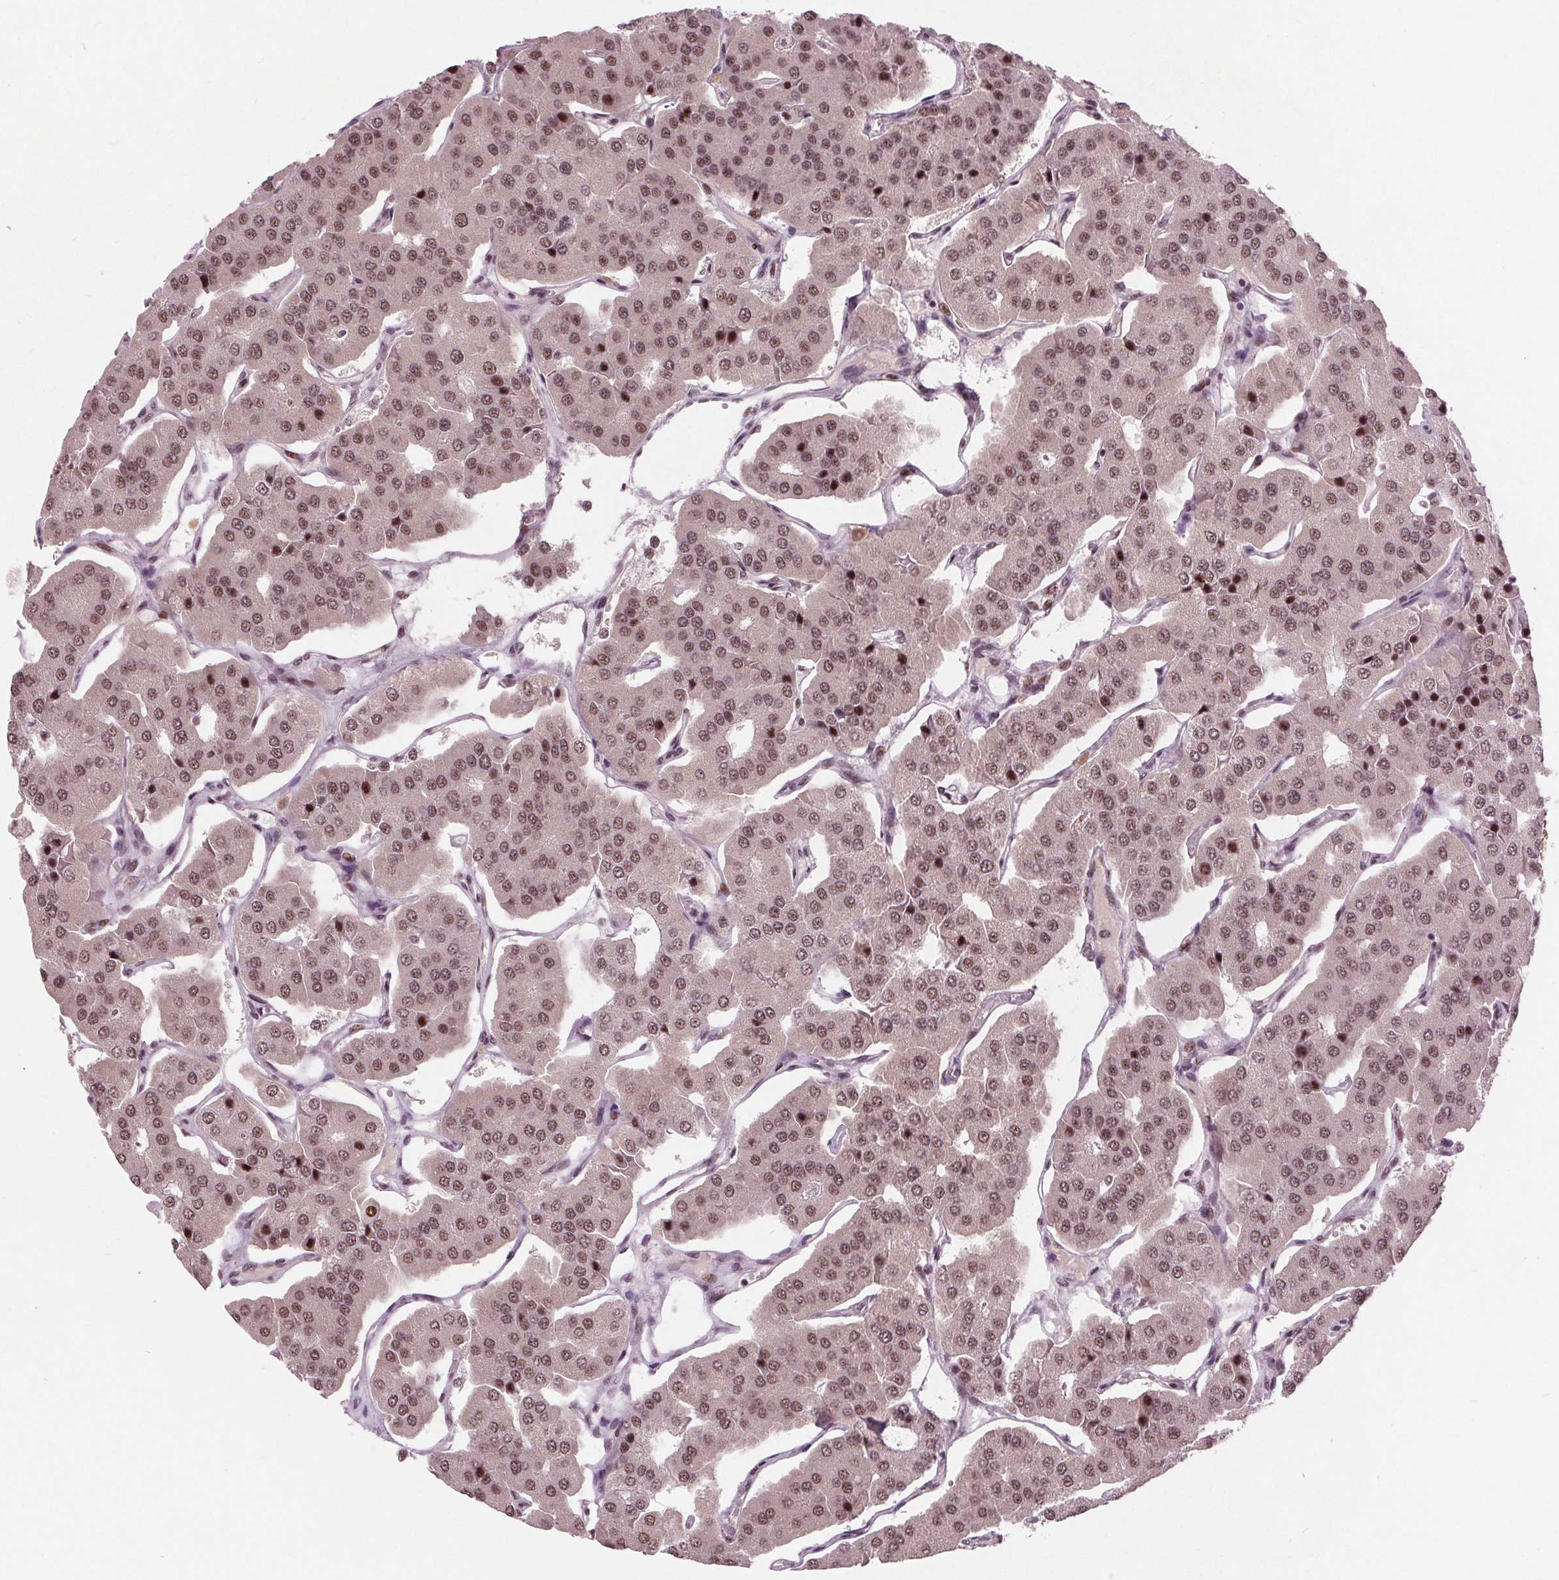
{"staining": {"intensity": "moderate", "quantity": ">75%", "location": "nuclear"}, "tissue": "parathyroid gland", "cell_type": "Glandular cells", "image_type": "normal", "snomed": [{"axis": "morphology", "description": "Normal tissue, NOS"}, {"axis": "morphology", "description": "Adenoma, NOS"}, {"axis": "topography", "description": "Parathyroid gland"}], "caption": "The histopathology image shows a brown stain indicating the presence of a protein in the nuclear of glandular cells in parathyroid gland.", "gene": "TTC34", "patient": {"sex": "female", "age": 86}}